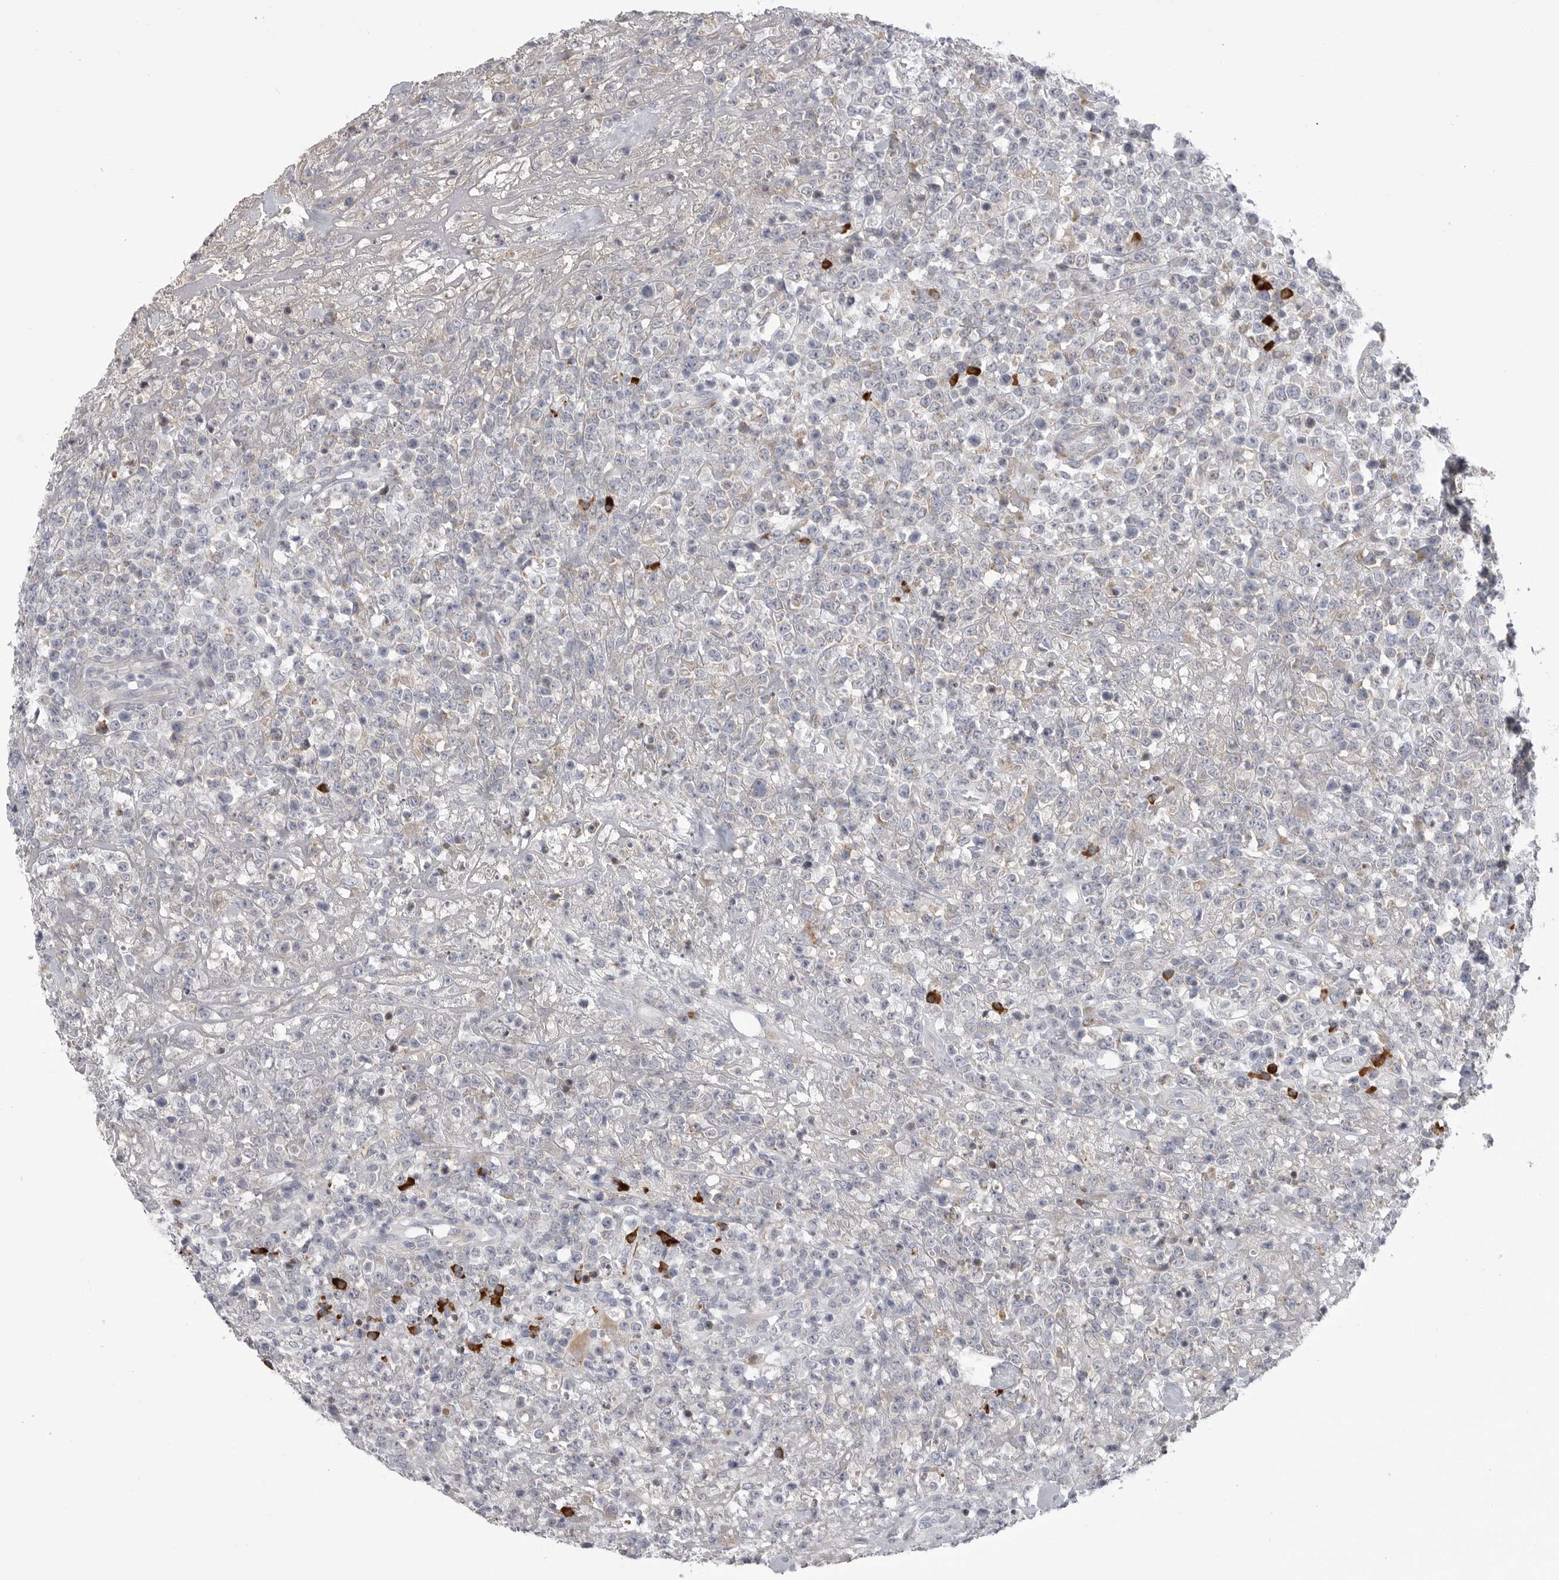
{"staining": {"intensity": "negative", "quantity": "none", "location": "none"}, "tissue": "lymphoma", "cell_type": "Tumor cells", "image_type": "cancer", "snomed": [{"axis": "morphology", "description": "Malignant lymphoma, non-Hodgkin's type, High grade"}, {"axis": "topography", "description": "Colon"}], "caption": "There is no significant positivity in tumor cells of high-grade malignant lymphoma, non-Hodgkin's type.", "gene": "FKBP2", "patient": {"sex": "female", "age": 53}}